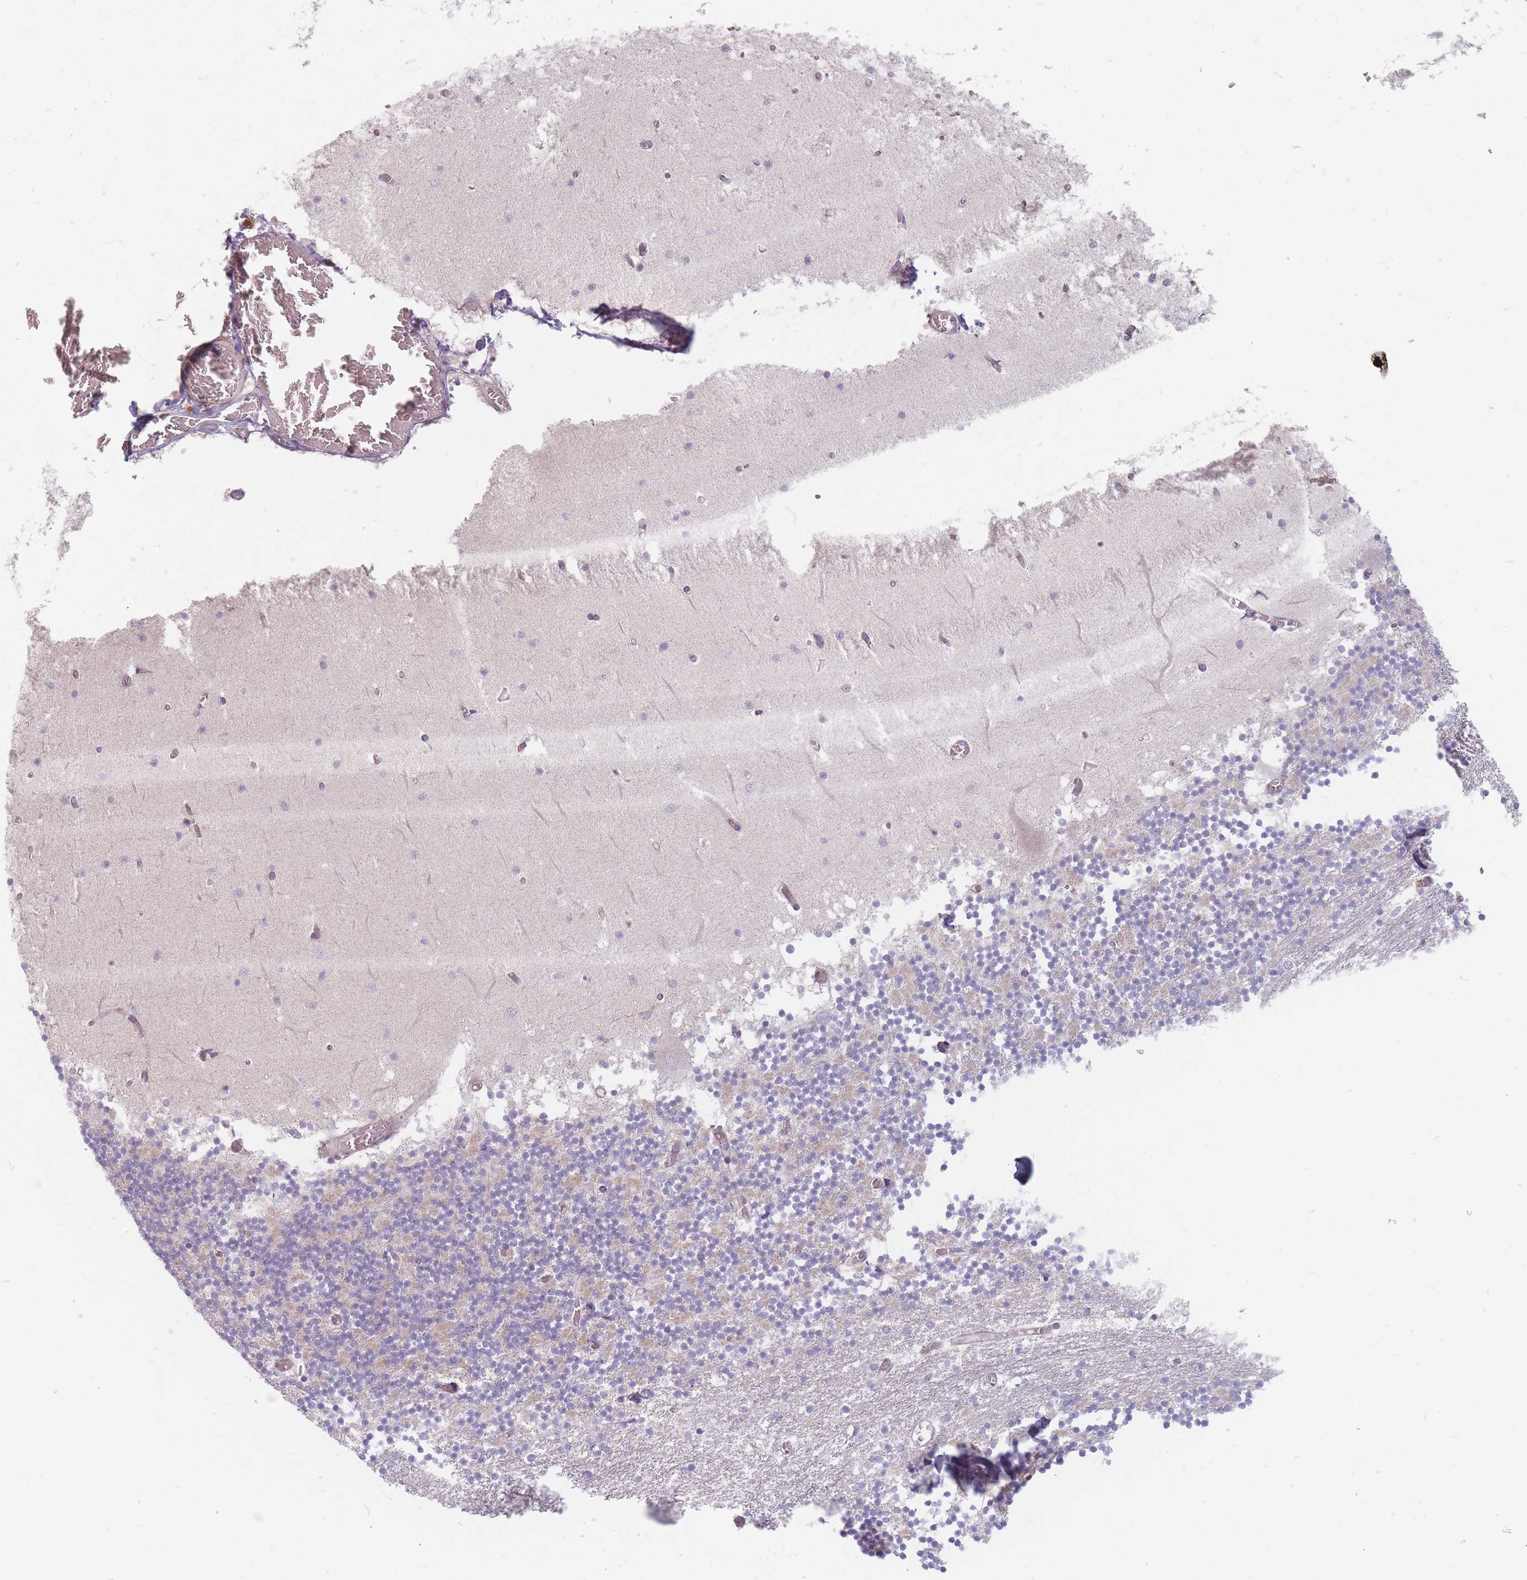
{"staining": {"intensity": "negative", "quantity": "none", "location": "none"}, "tissue": "cerebellum", "cell_type": "Cells in granular layer", "image_type": "normal", "snomed": [{"axis": "morphology", "description": "Normal tissue, NOS"}, {"axis": "topography", "description": "Cerebellum"}], "caption": "This is a image of immunohistochemistry staining of unremarkable cerebellum, which shows no staining in cells in granular layer. (Stains: DAB IHC with hematoxylin counter stain, Microscopy: brightfield microscopy at high magnification).", "gene": "CHCHD7", "patient": {"sex": "female", "age": 28}}